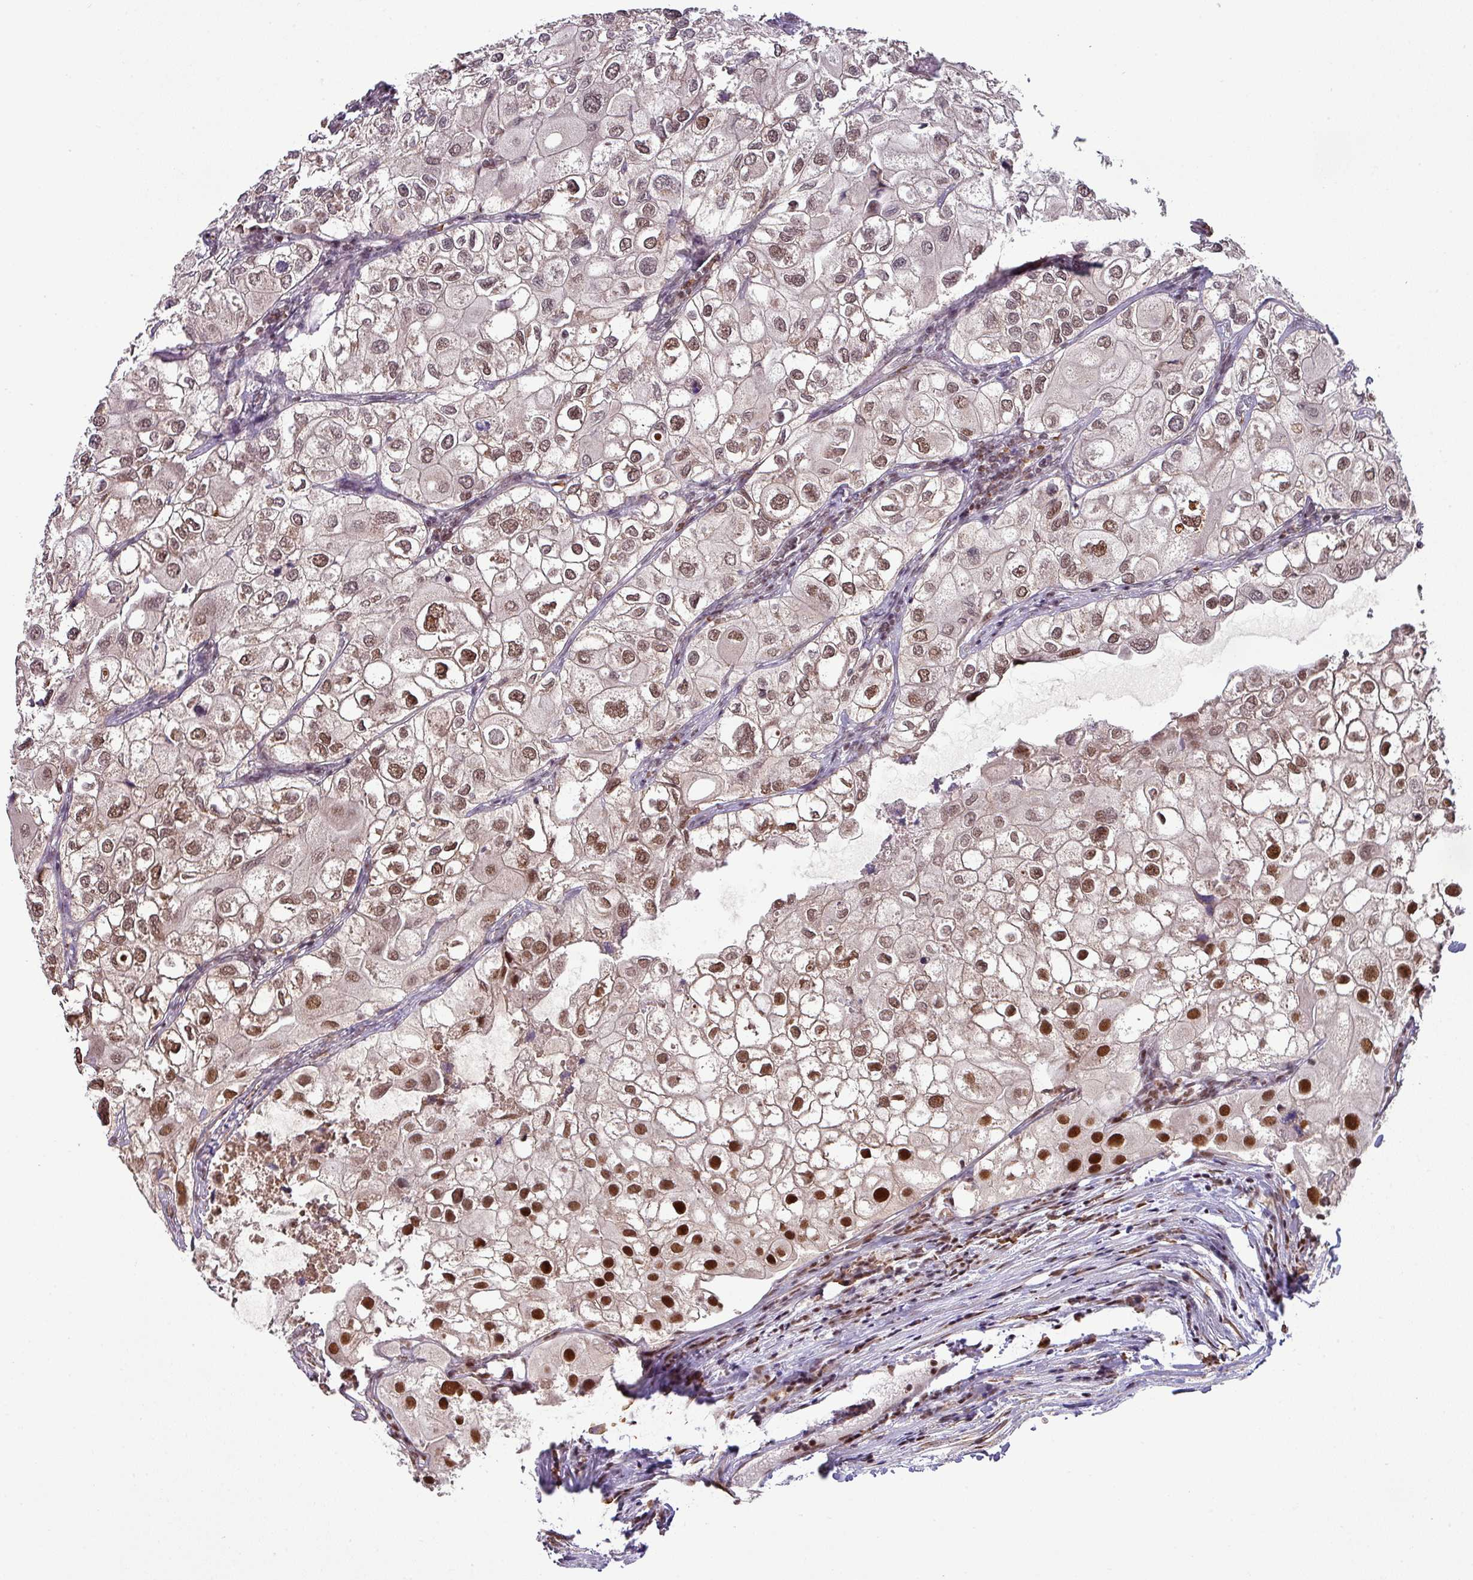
{"staining": {"intensity": "strong", "quantity": "25%-75%", "location": "nuclear"}, "tissue": "urothelial cancer", "cell_type": "Tumor cells", "image_type": "cancer", "snomed": [{"axis": "morphology", "description": "Urothelial carcinoma, High grade"}, {"axis": "topography", "description": "Urinary bladder"}], "caption": "High-grade urothelial carcinoma was stained to show a protein in brown. There is high levels of strong nuclear staining in approximately 25%-75% of tumor cells.", "gene": "PHF23", "patient": {"sex": "male", "age": 64}}